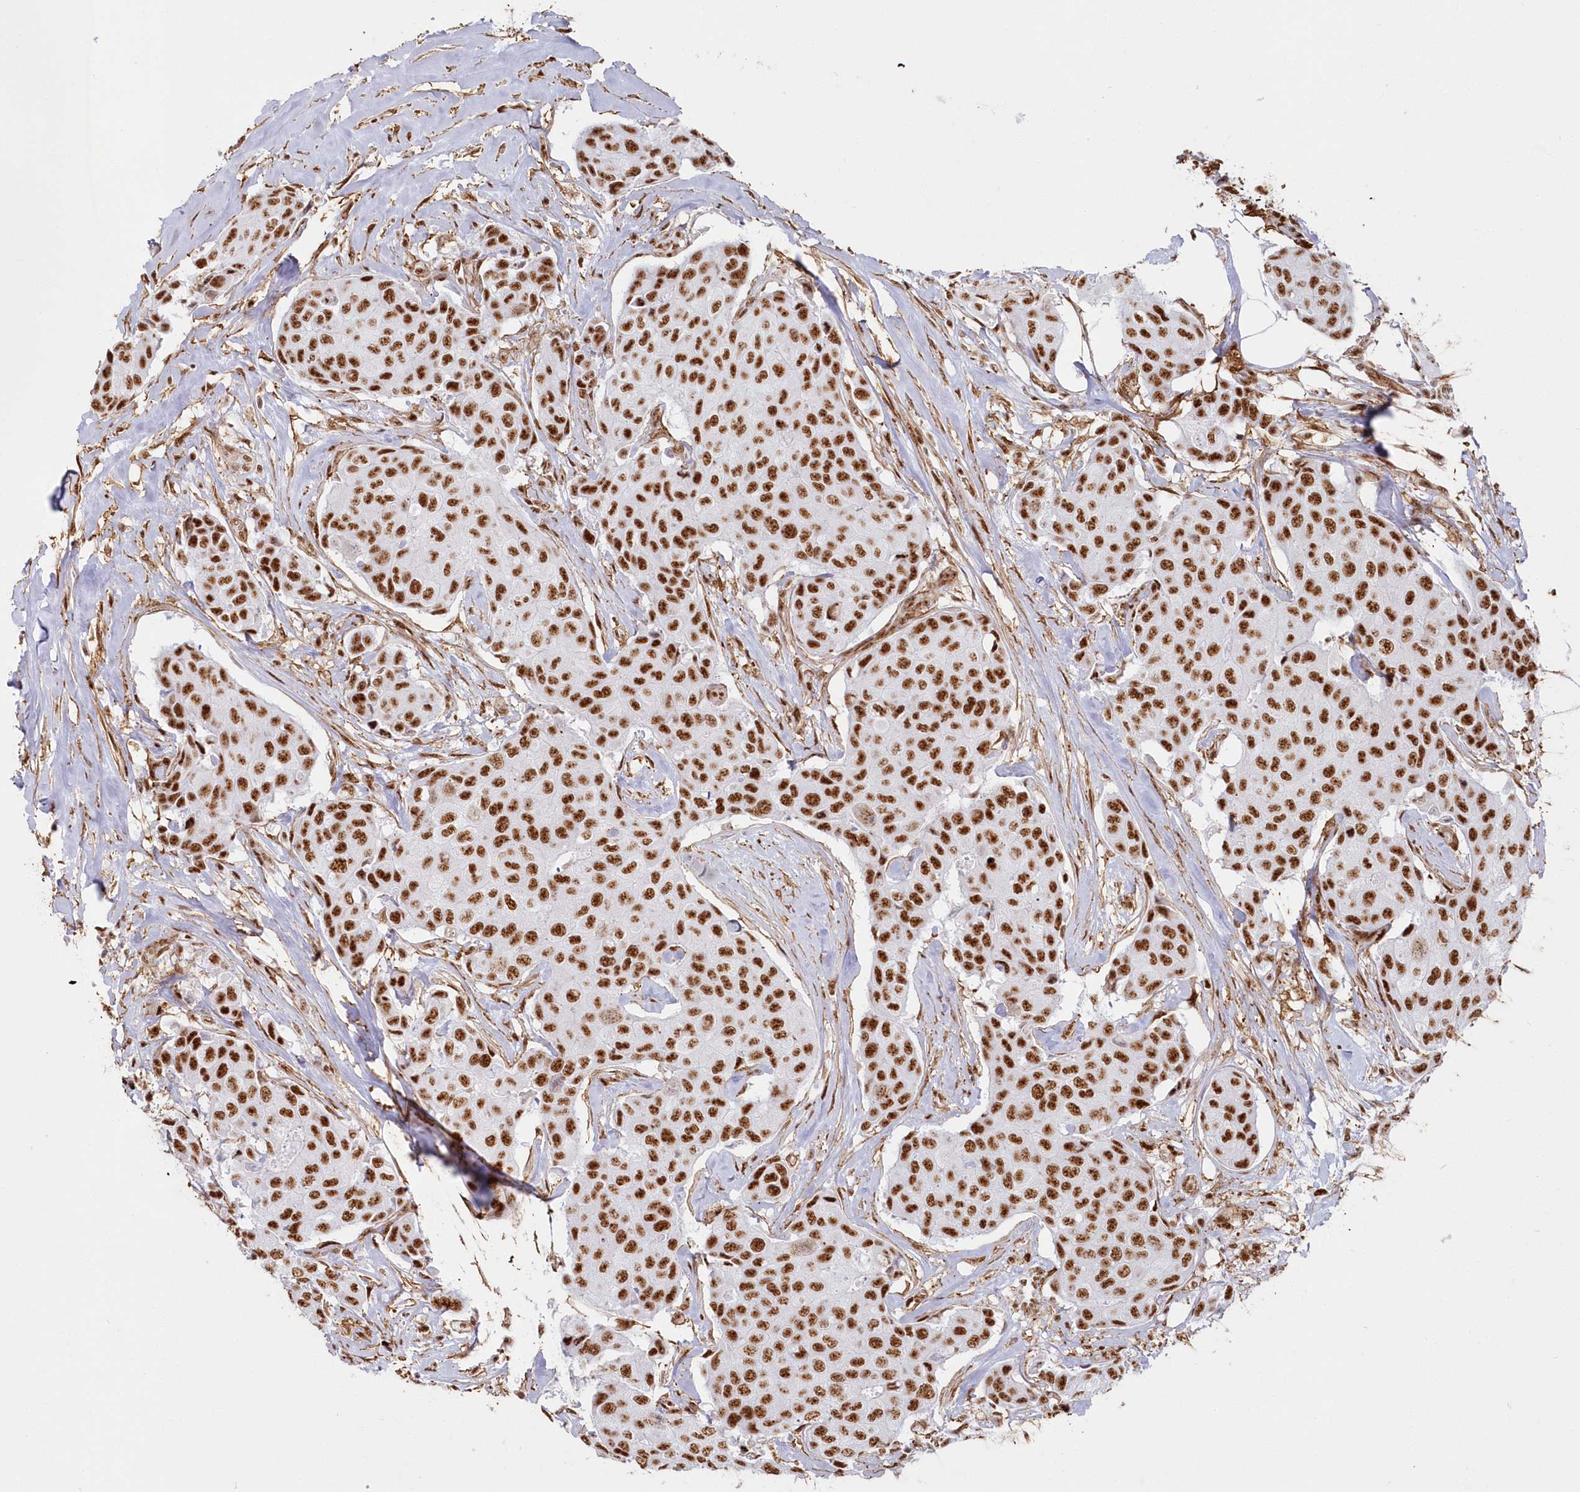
{"staining": {"intensity": "strong", "quantity": ">75%", "location": "nuclear"}, "tissue": "breast cancer", "cell_type": "Tumor cells", "image_type": "cancer", "snomed": [{"axis": "morphology", "description": "Duct carcinoma"}, {"axis": "topography", "description": "Breast"}], "caption": "IHC (DAB) staining of infiltrating ductal carcinoma (breast) shows strong nuclear protein staining in approximately >75% of tumor cells.", "gene": "DDX46", "patient": {"sex": "female", "age": 80}}